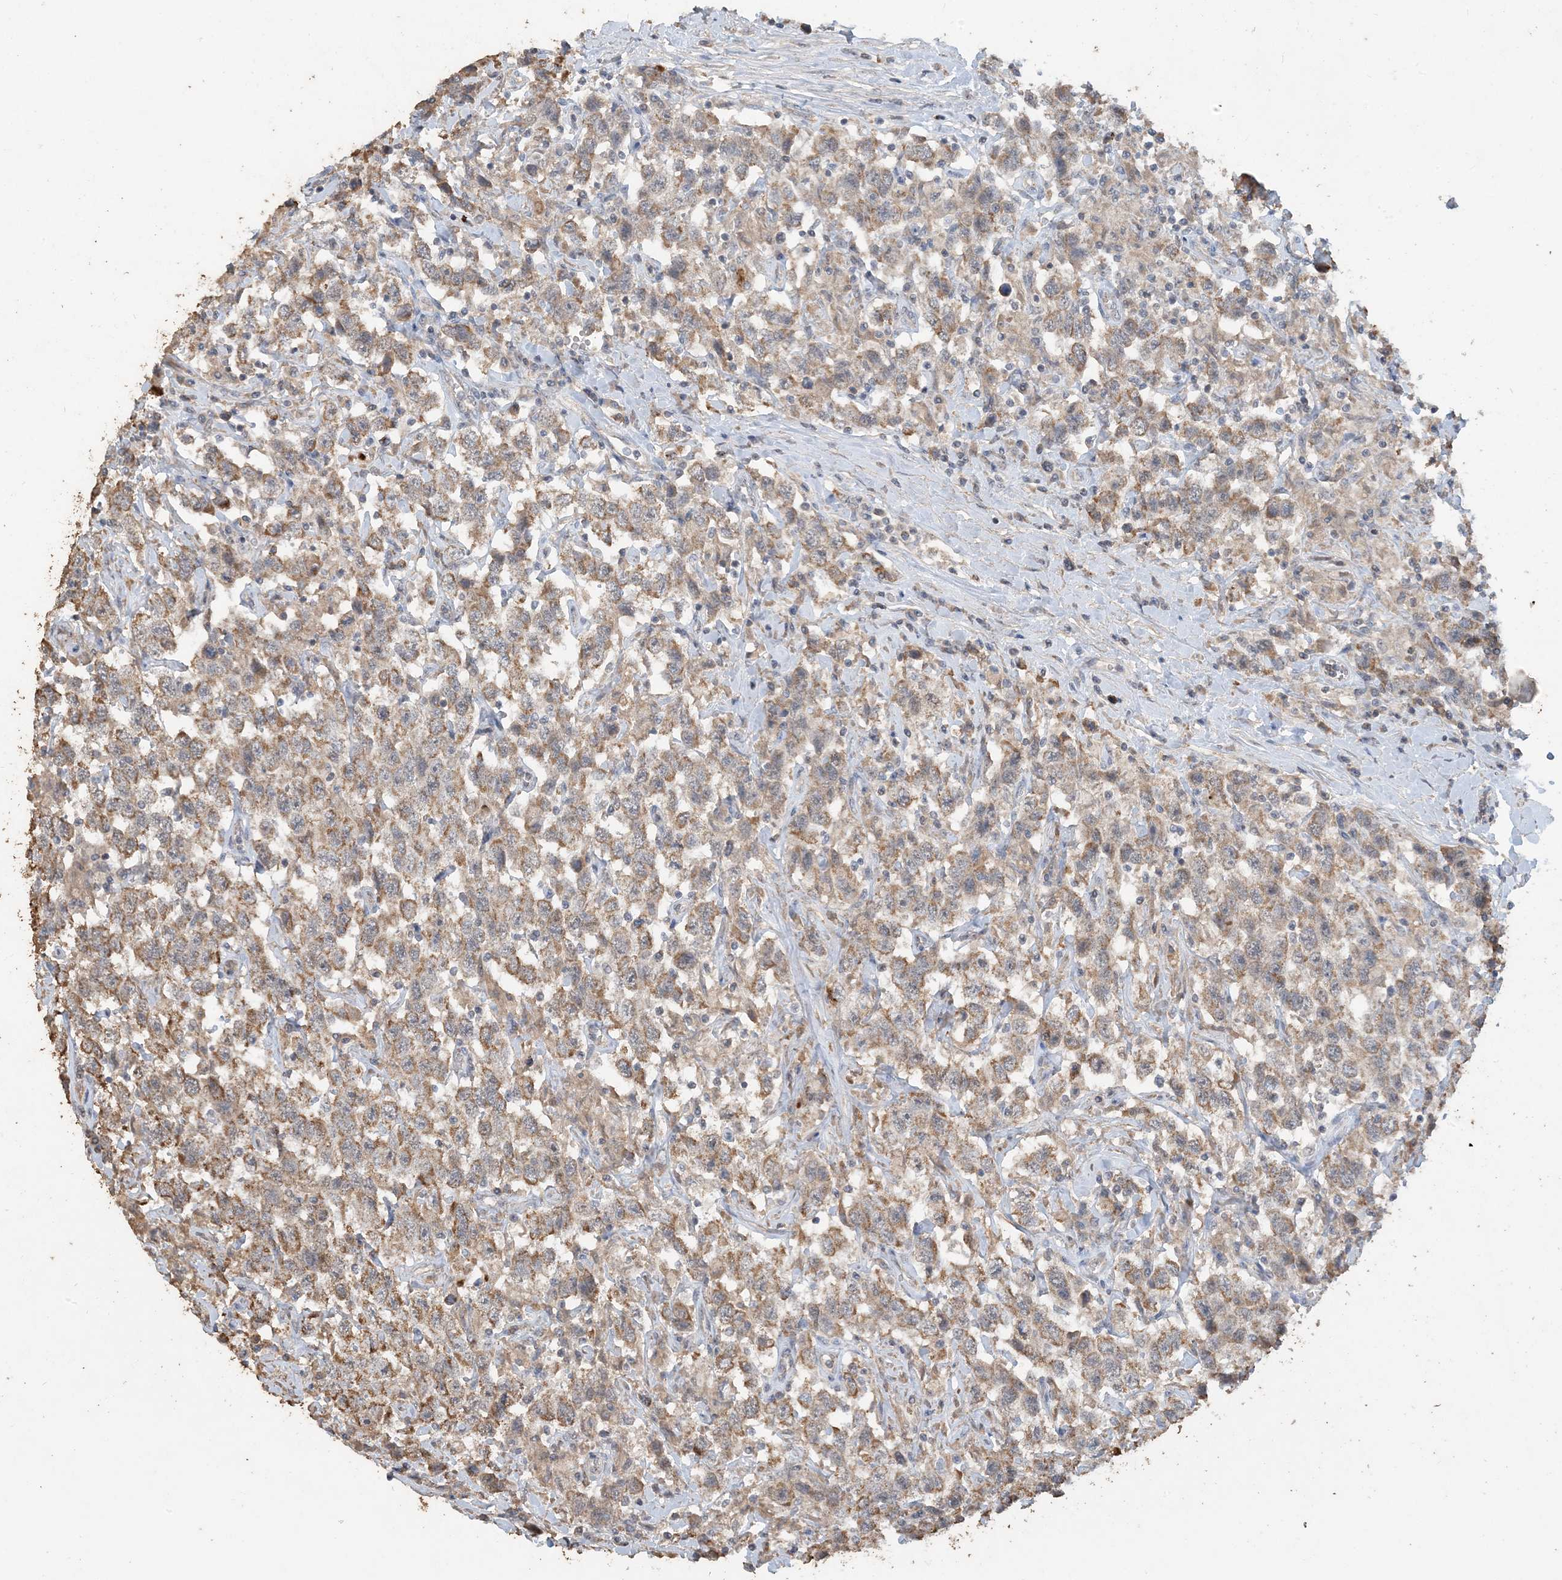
{"staining": {"intensity": "moderate", "quantity": ">75%", "location": "cytoplasmic/membranous"}, "tissue": "testis cancer", "cell_type": "Tumor cells", "image_type": "cancer", "snomed": [{"axis": "morphology", "description": "Seminoma, NOS"}, {"axis": "topography", "description": "Testis"}], "caption": "Immunohistochemical staining of human seminoma (testis) demonstrates medium levels of moderate cytoplasmic/membranous protein expression in approximately >75% of tumor cells.", "gene": "SFMBT2", "patient": {"sex": "male", "age": 41}}